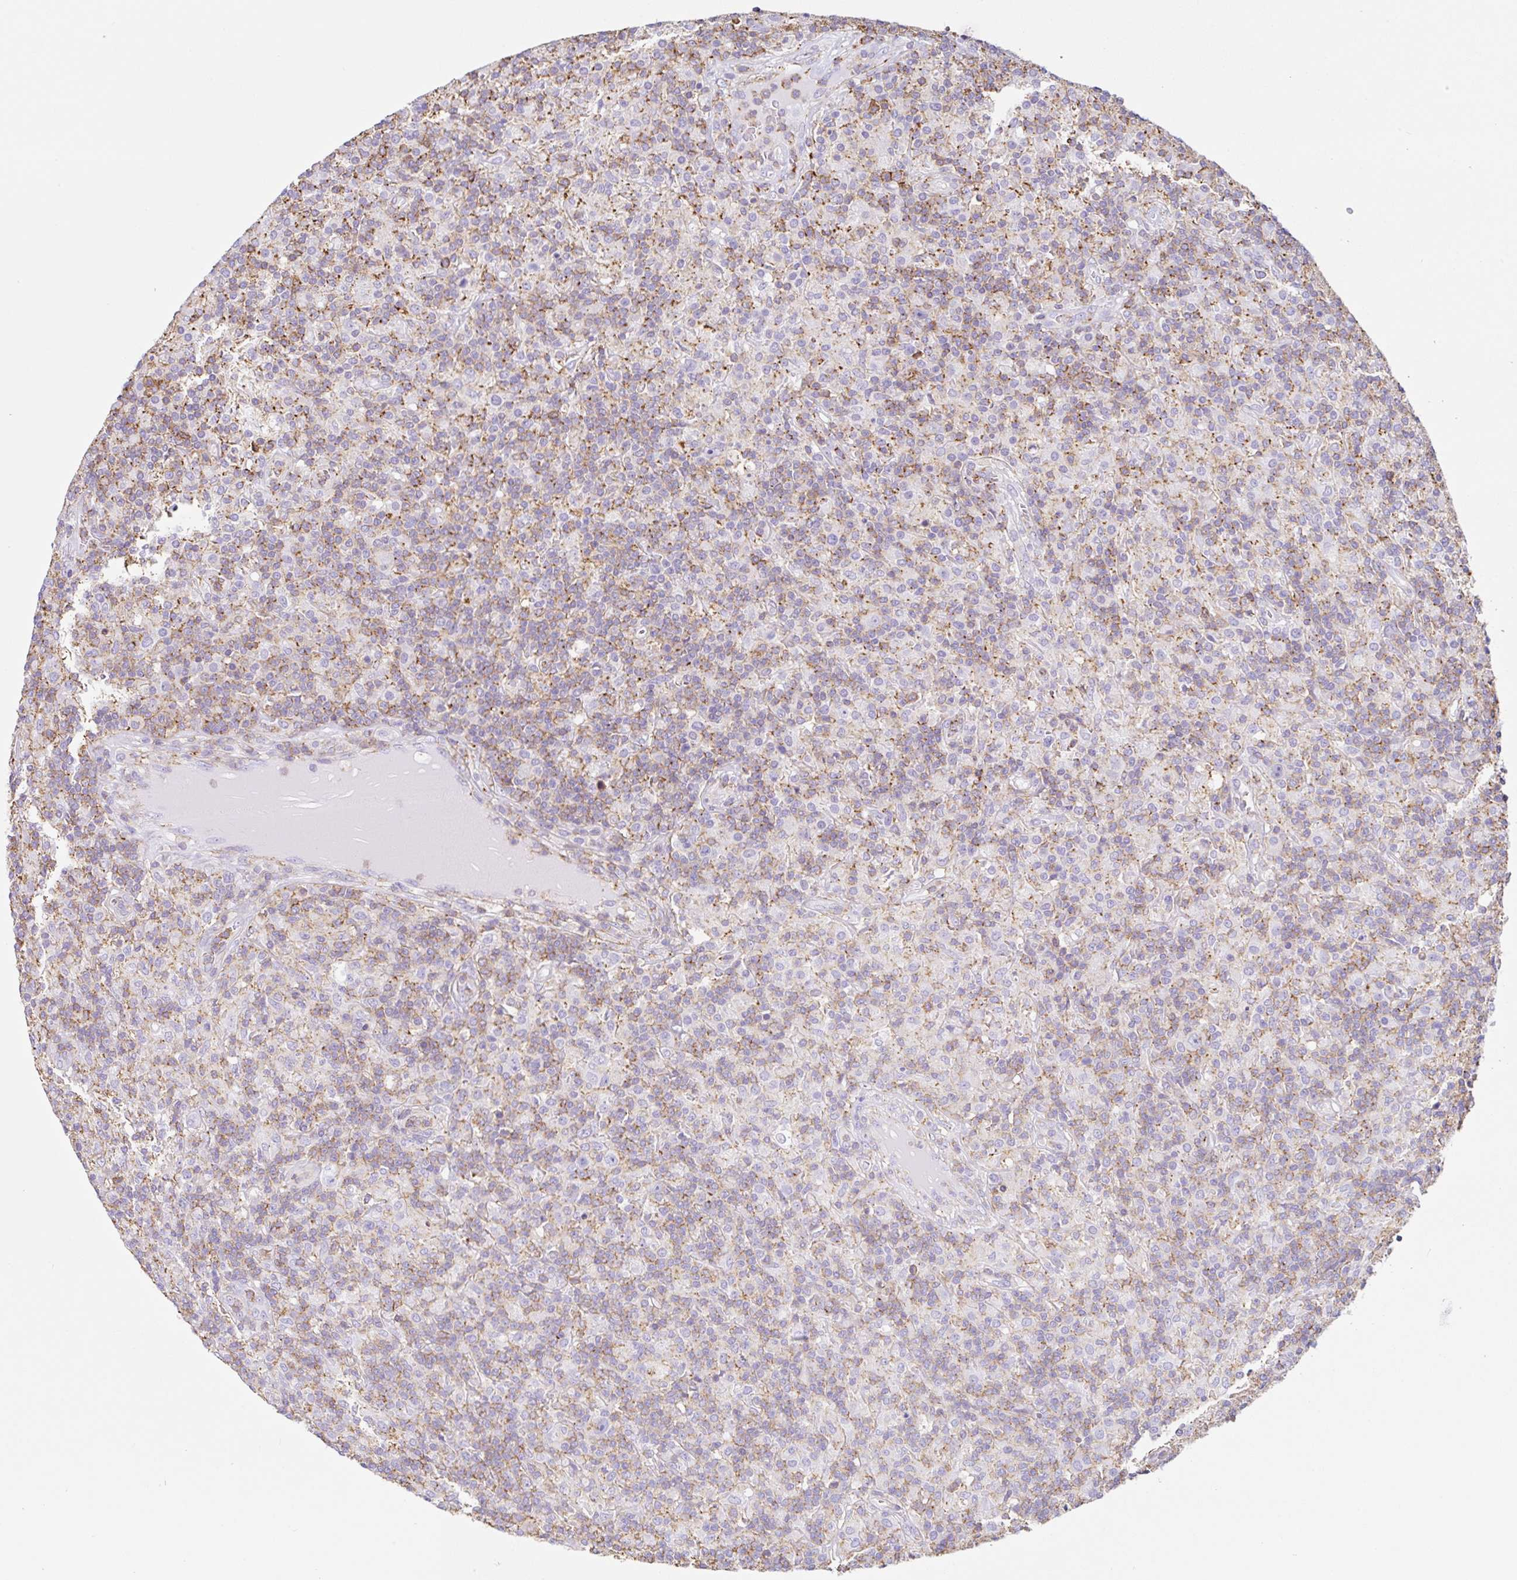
{"staining": {"intensity": "negative", "quantity": "none", "location": "none"}, "tissue": "lymphoma", "cell_type": "Tumor cells", "image_type": "cancer", "snomed": [{"axis": "morphology", "description": "Hodgkin's disease, NOS"}, {"axis": "topography", "description": "Lymph node"}], "caption": "Immunohistochemical staining of lymphoma displays no significant positivity in tumor cells.", "gene": "MTTP", "patient": {"sex": "male", "age": 70}}